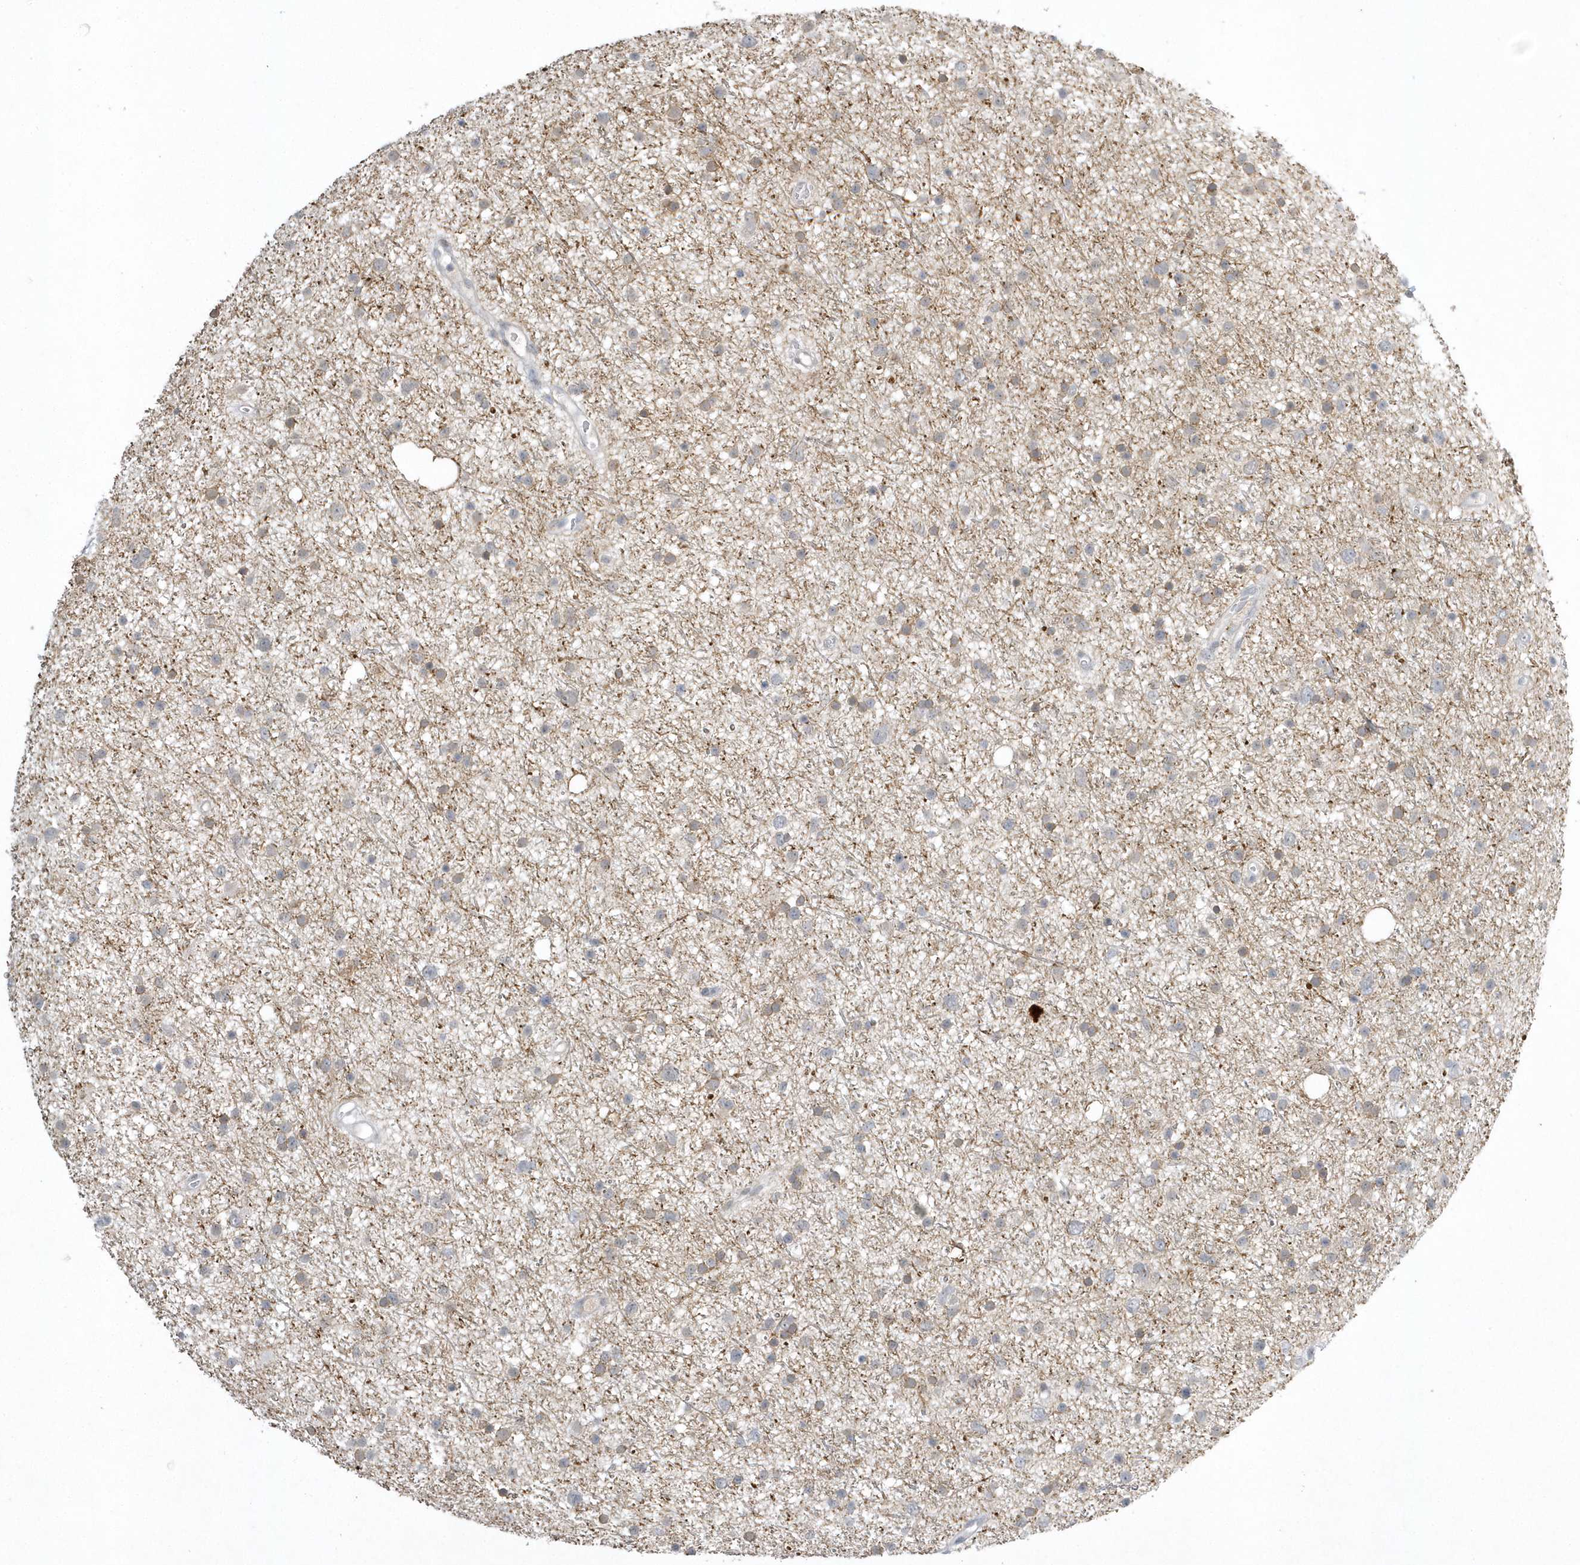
{"staining": {"intensity": "weak", "quantity": "25%-75%", "location": "cytoplasmic/membranous"}, "tissue": "glioma", "cell_type": "Tumor cells", "image_type": "cancer", "snomed": [{"axis": "morphology", "description": "Glioma, malignant, Low grade"}, {"axis": "topography", "description": "Cerebral cortex"}], "caption": "About 25%-75% of tumor cells in malignant glioma (low-grade) reveal weak cytoplasmic/membranous protein expression as visualized by brown immunohistochemical staining.", "gene": "ZC3H12D", "patient": {"sex": "female", "age": 39}}